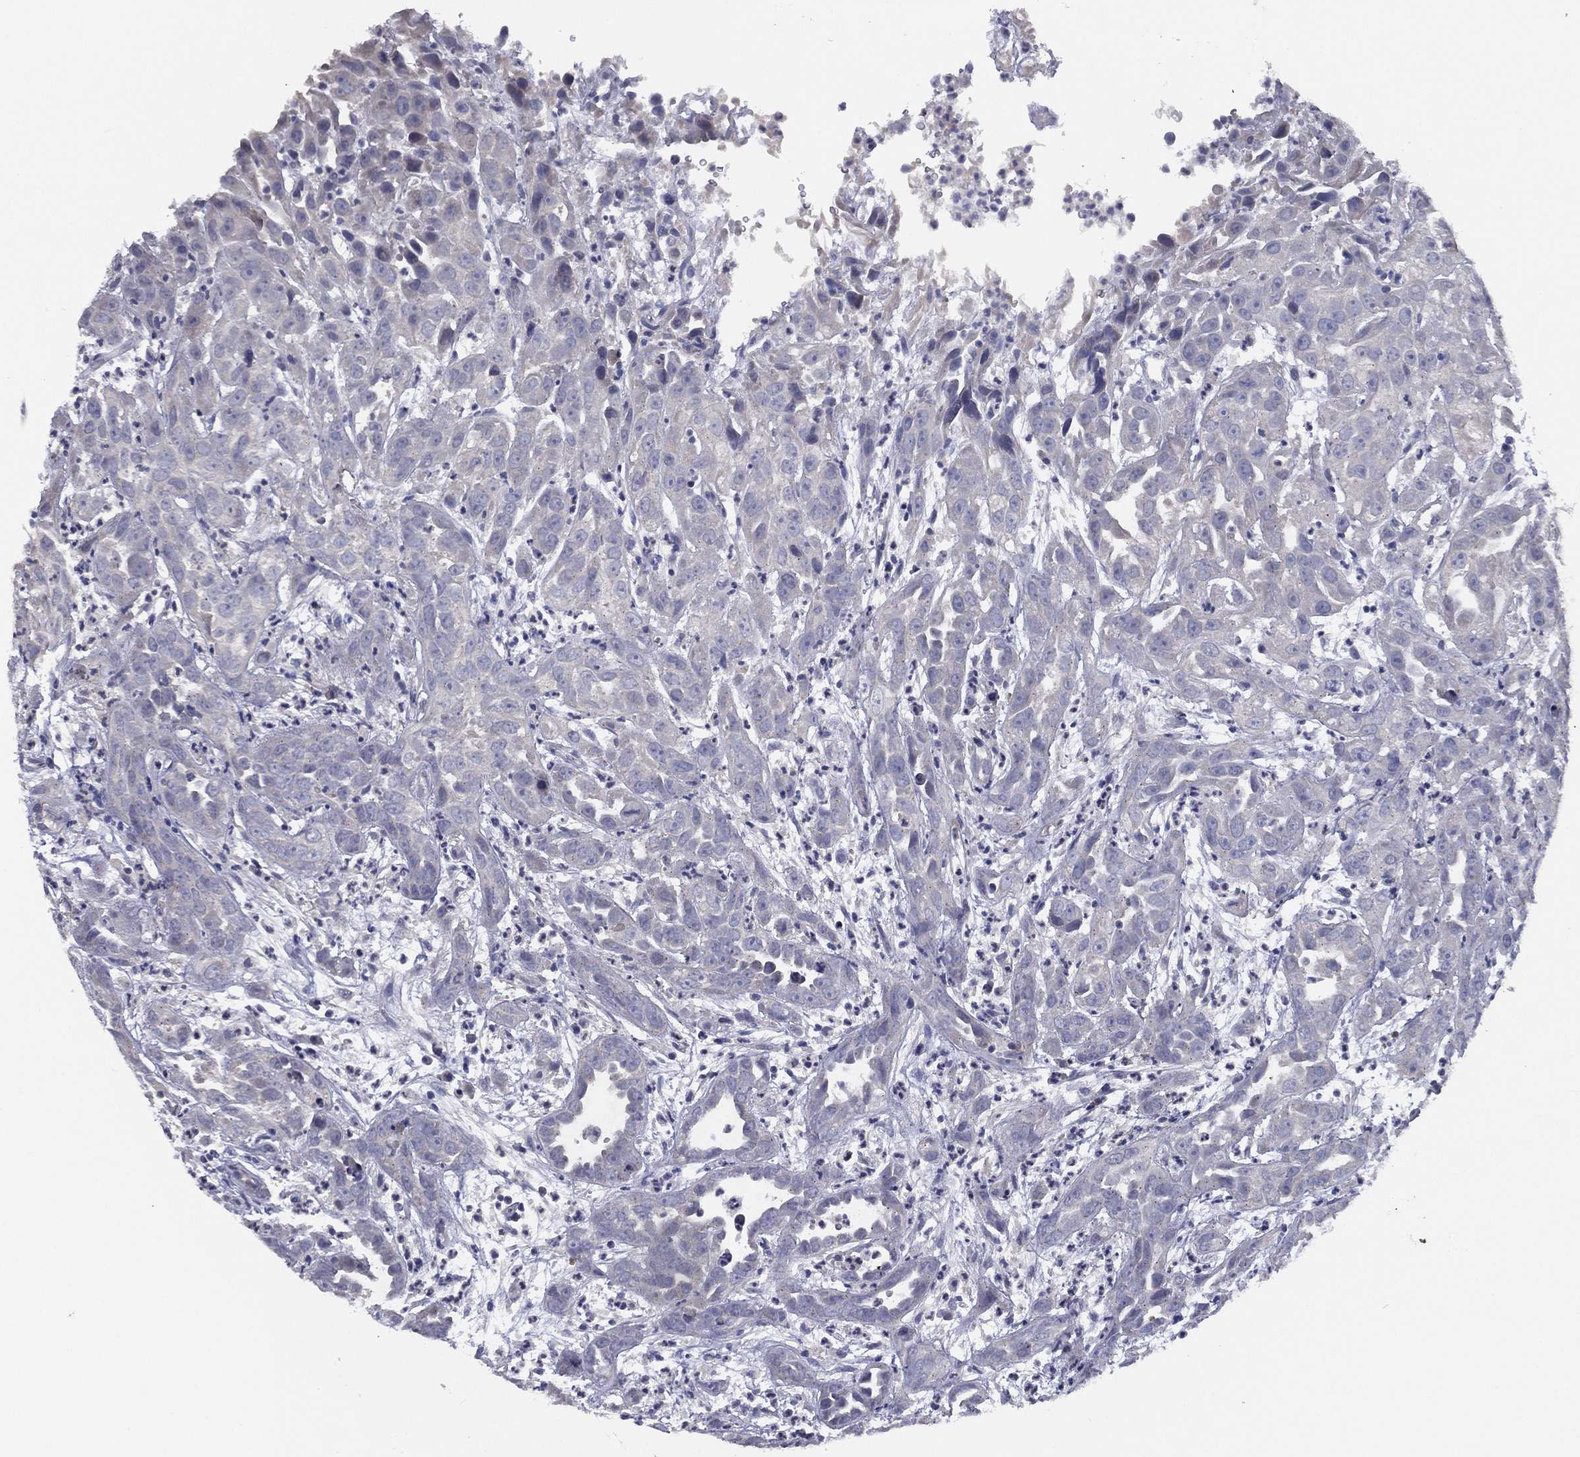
{"staining": {"intensity": "negative", "quantity": "none", "location": "none"}, "tissue": "urothelial cancer", "cell_type": "Tumor cells", "image_type": "cancer", "snomed": [{"axis": "morphology", "description": "Urothelial carcinoma, High grade"}, {"axis": "topography", "description": "Urinary bladder"}], "caption": "Tumor cells are negative for protein expression in human urothelial cancer.", "gene": "SLC13A4", "patient": {"sex": "female", "age": 41}}